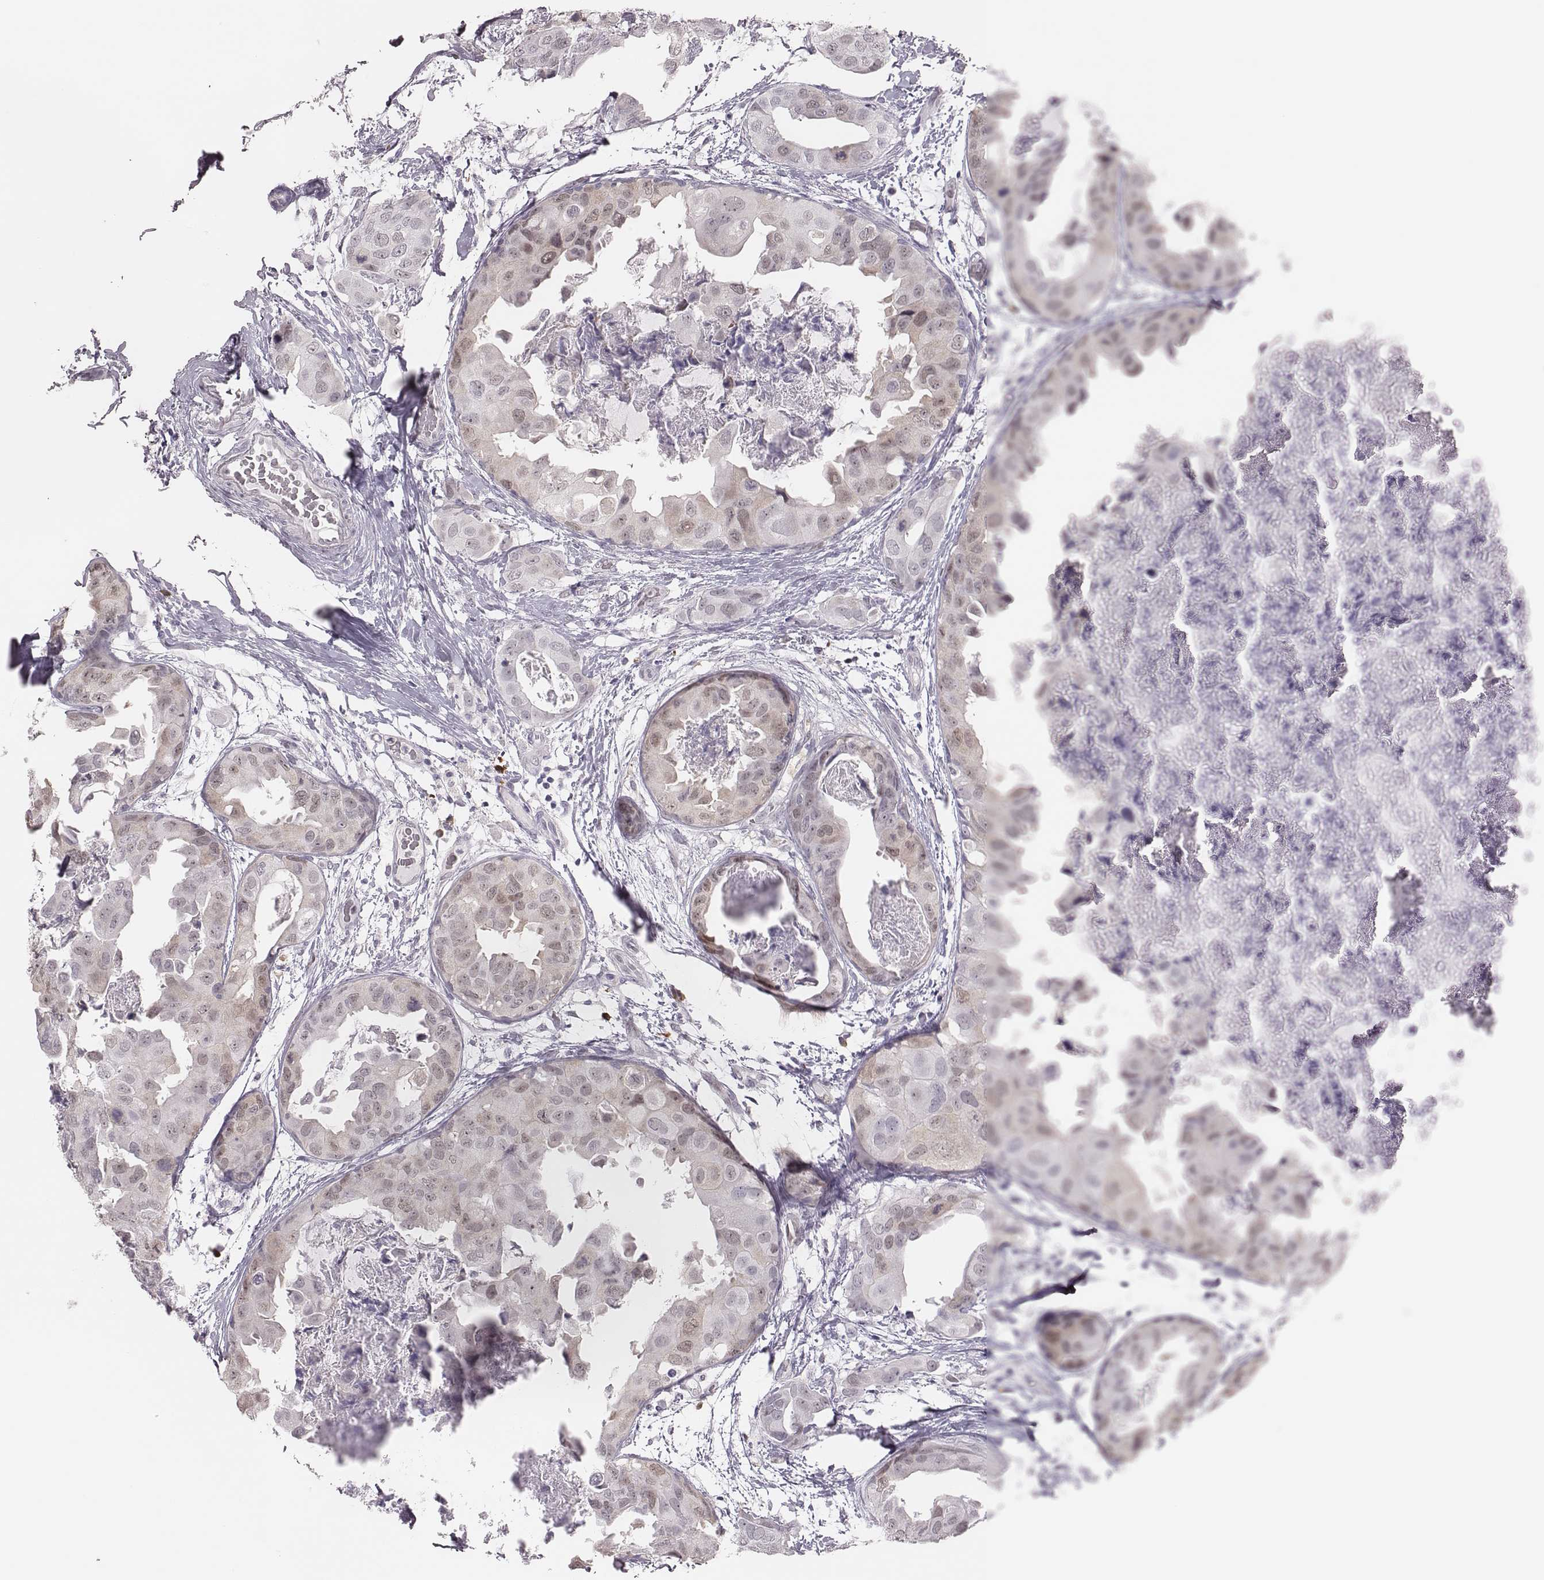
{"staining": {"intensity": "negative", "quantity": "none", "location": "none"}, "tissue": "breast cancer", "cell_type": "Tumor cells", "image_type": "cancer", "snomed": [{"axis": "morphology", "description": "Normal tissue, NOS"}, {"axis": "morphology", "description": "Duct carcinoma"}, {"axis": "topography", "description": "Breast"}], "caption": "A high-resolution image shows immunohistochemistry (IHC) staining of breast cancer, which displays no significant staining in tumor cells. (DAB immunohistochemistry (IHC) with hematoxylin counter stain).", "gene": "PBK", "patient": {"sex": "female", "age": 40}}